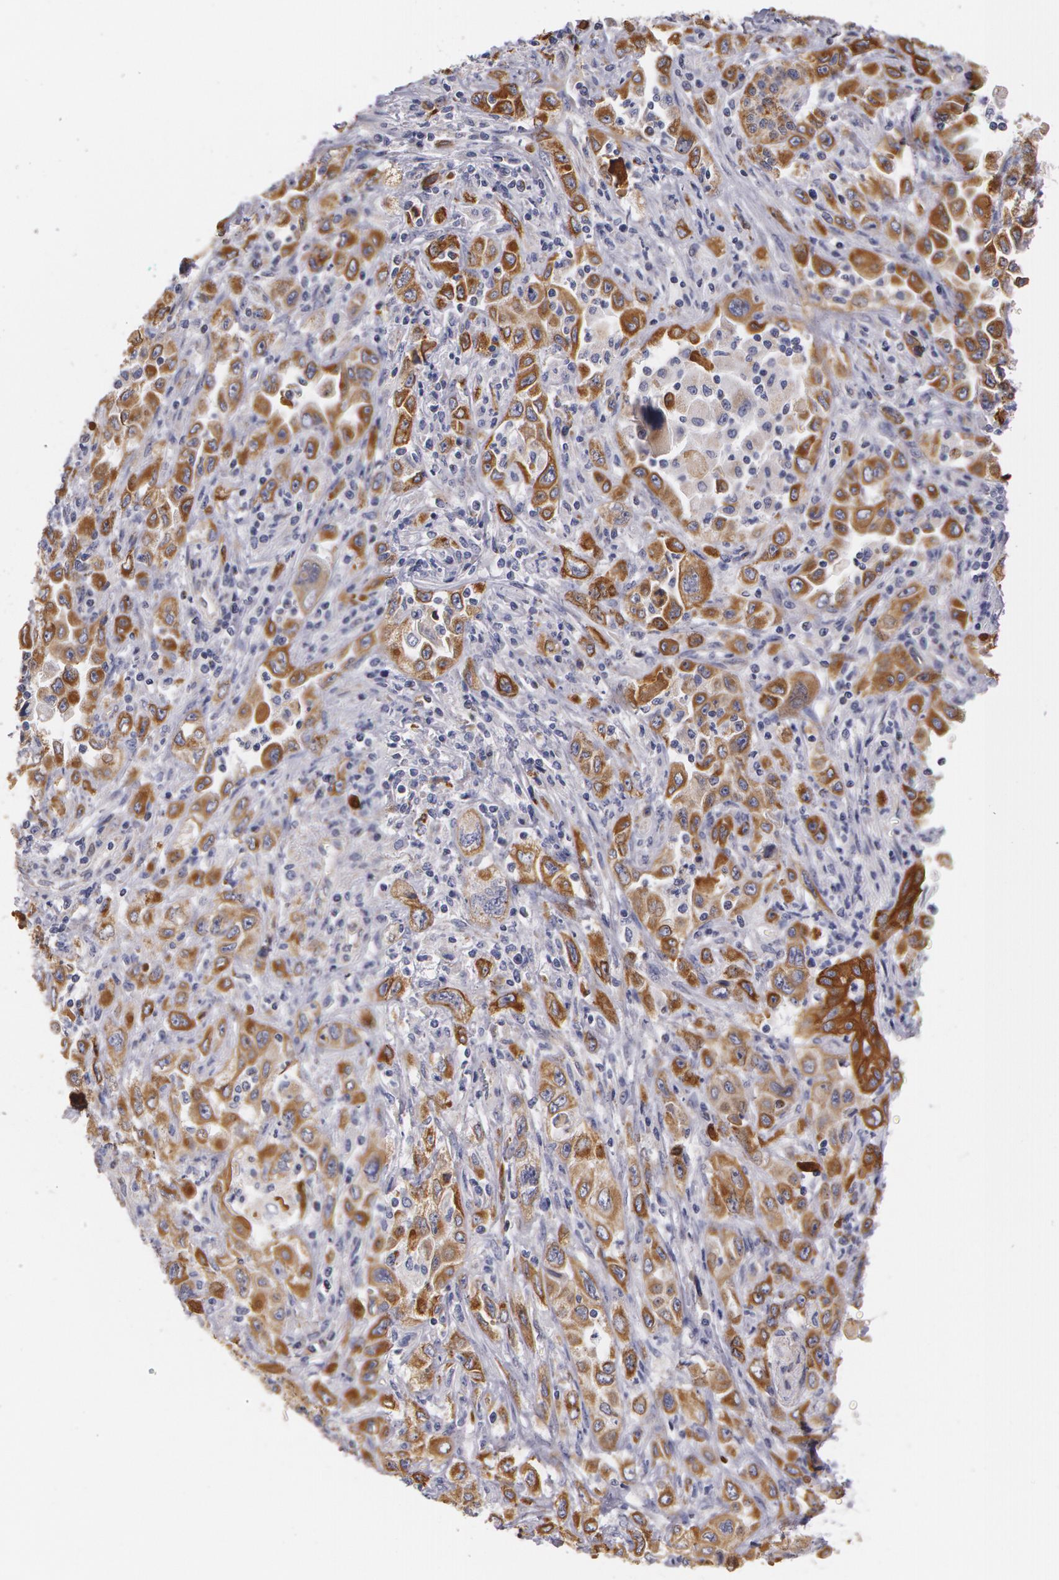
{"staining": {"intensity": "moderate", "quantity": ">75%", "location": "cytoplasmic/membranous"}, "tissue": "pancreatic cancer", "cell_type": "Tumor cells", "image_type": "cancer", "snomed": [{"axis": "morphology", "description": "Adenocarcinoma, NOS"}, {"axis": "topography", "description": "Pancreas"}], "caption": "DAB (3,3'-diaminobenzidine) immunohistochemical staining of adenocarcinoma (pancreatic) reveals moderate cytoplasmic/membranous protein positivity in approximately >75% of tumor cells.", "gene": "KRT18", "patient": {"sex": "male", "age": 70}}